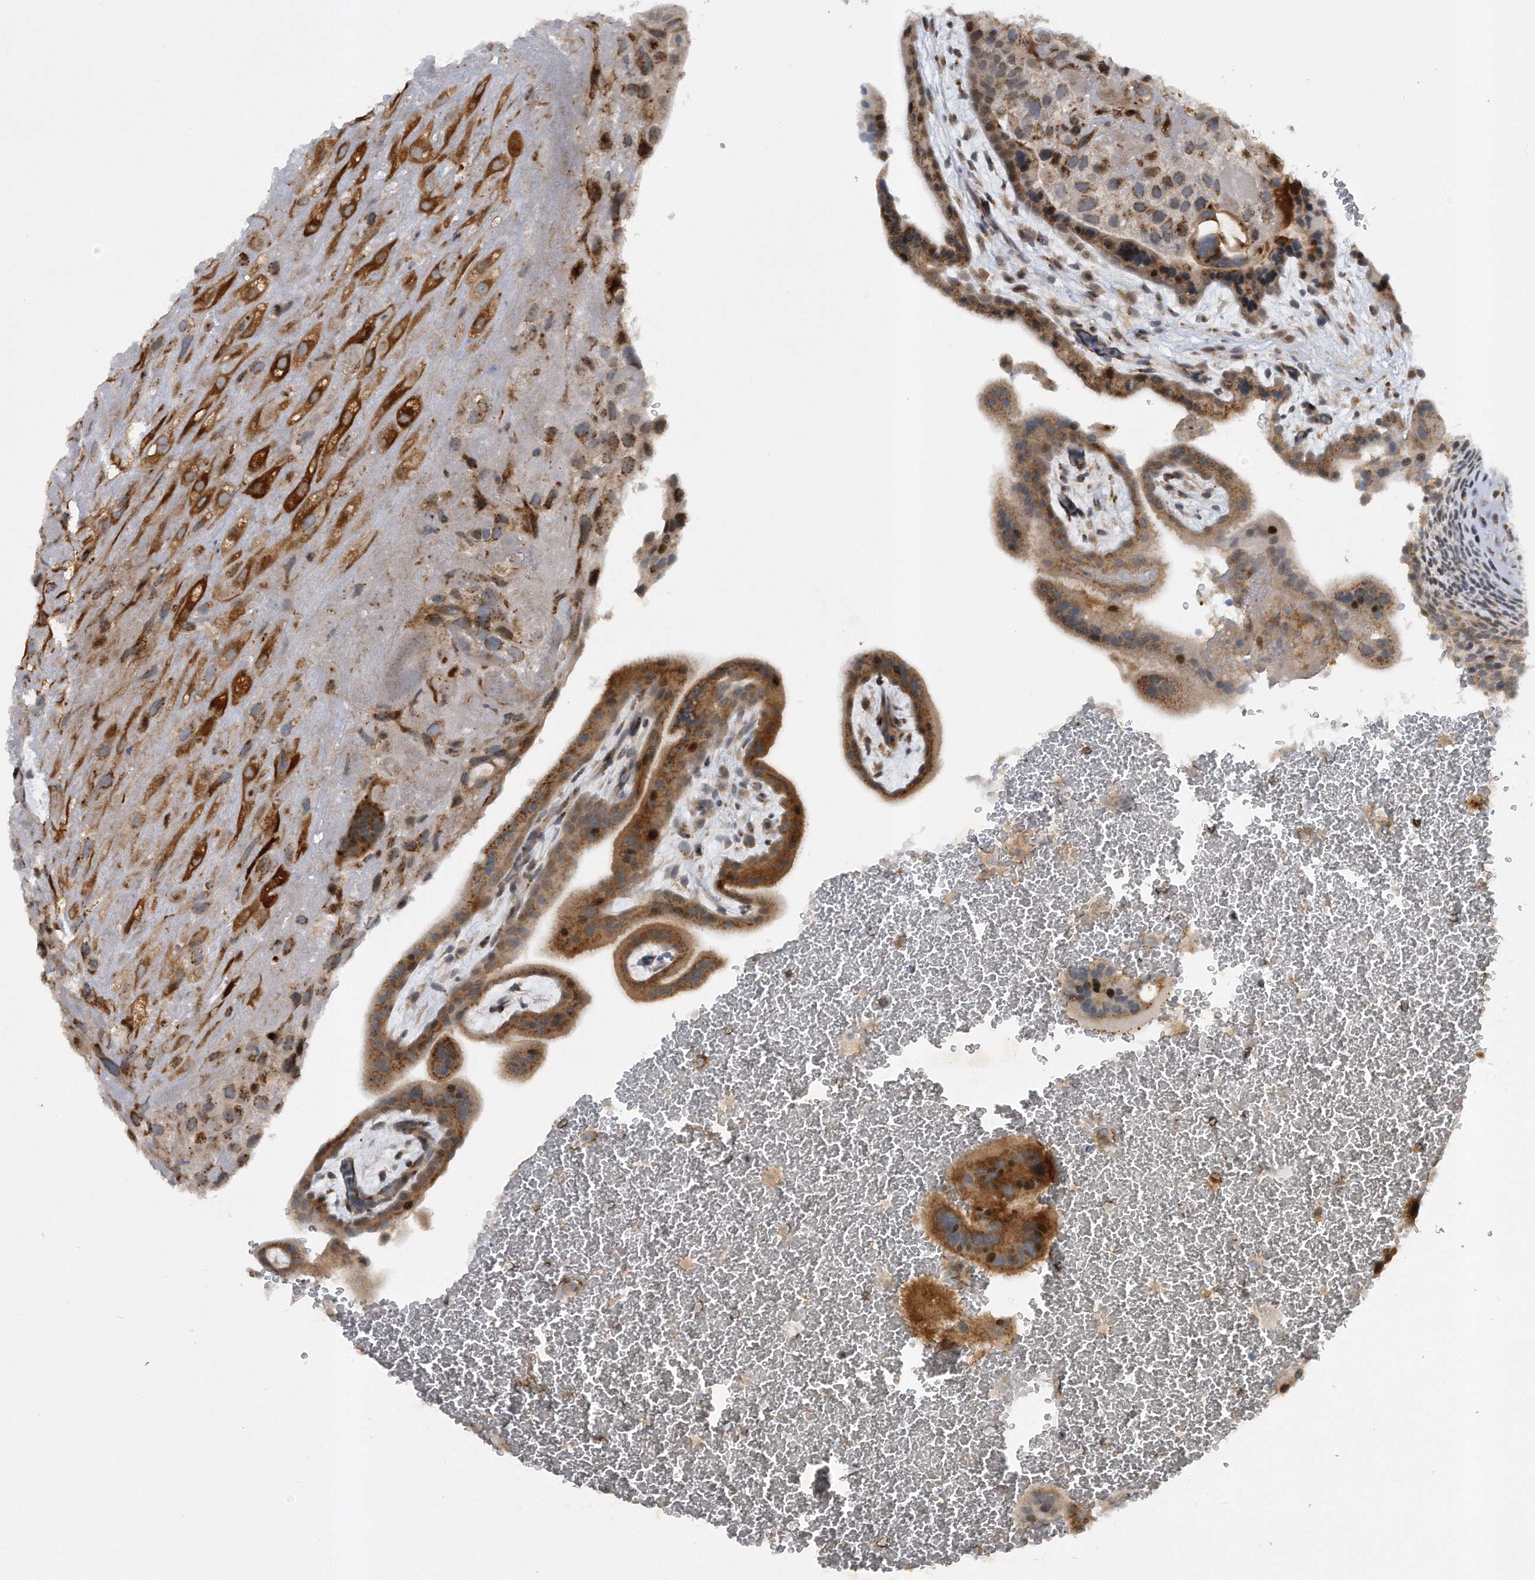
{"staining": {"intensity": "strong", "quantity": "25%-75%", "location": "cytoplasmic/membranous"}, "tissue": "placenta", "cell_type": "Decidual cells", "image_type": "normal", "snomed": [{"axis": "morphology", "description": "Normal tissue, NOS"}, {"axis": "topography", "description": "Placenta"}], "caption": "This histopathology image shows normal placenta stained with immunohistochemistry (IHC) to label a protein in brown. The cytoplasmic/membranous of decidual cells show strong positivity for the protein. Nuclei are counter-stained blue.", "gene": "PGBD2", "patient": {"sex": "female", "age": 35}}